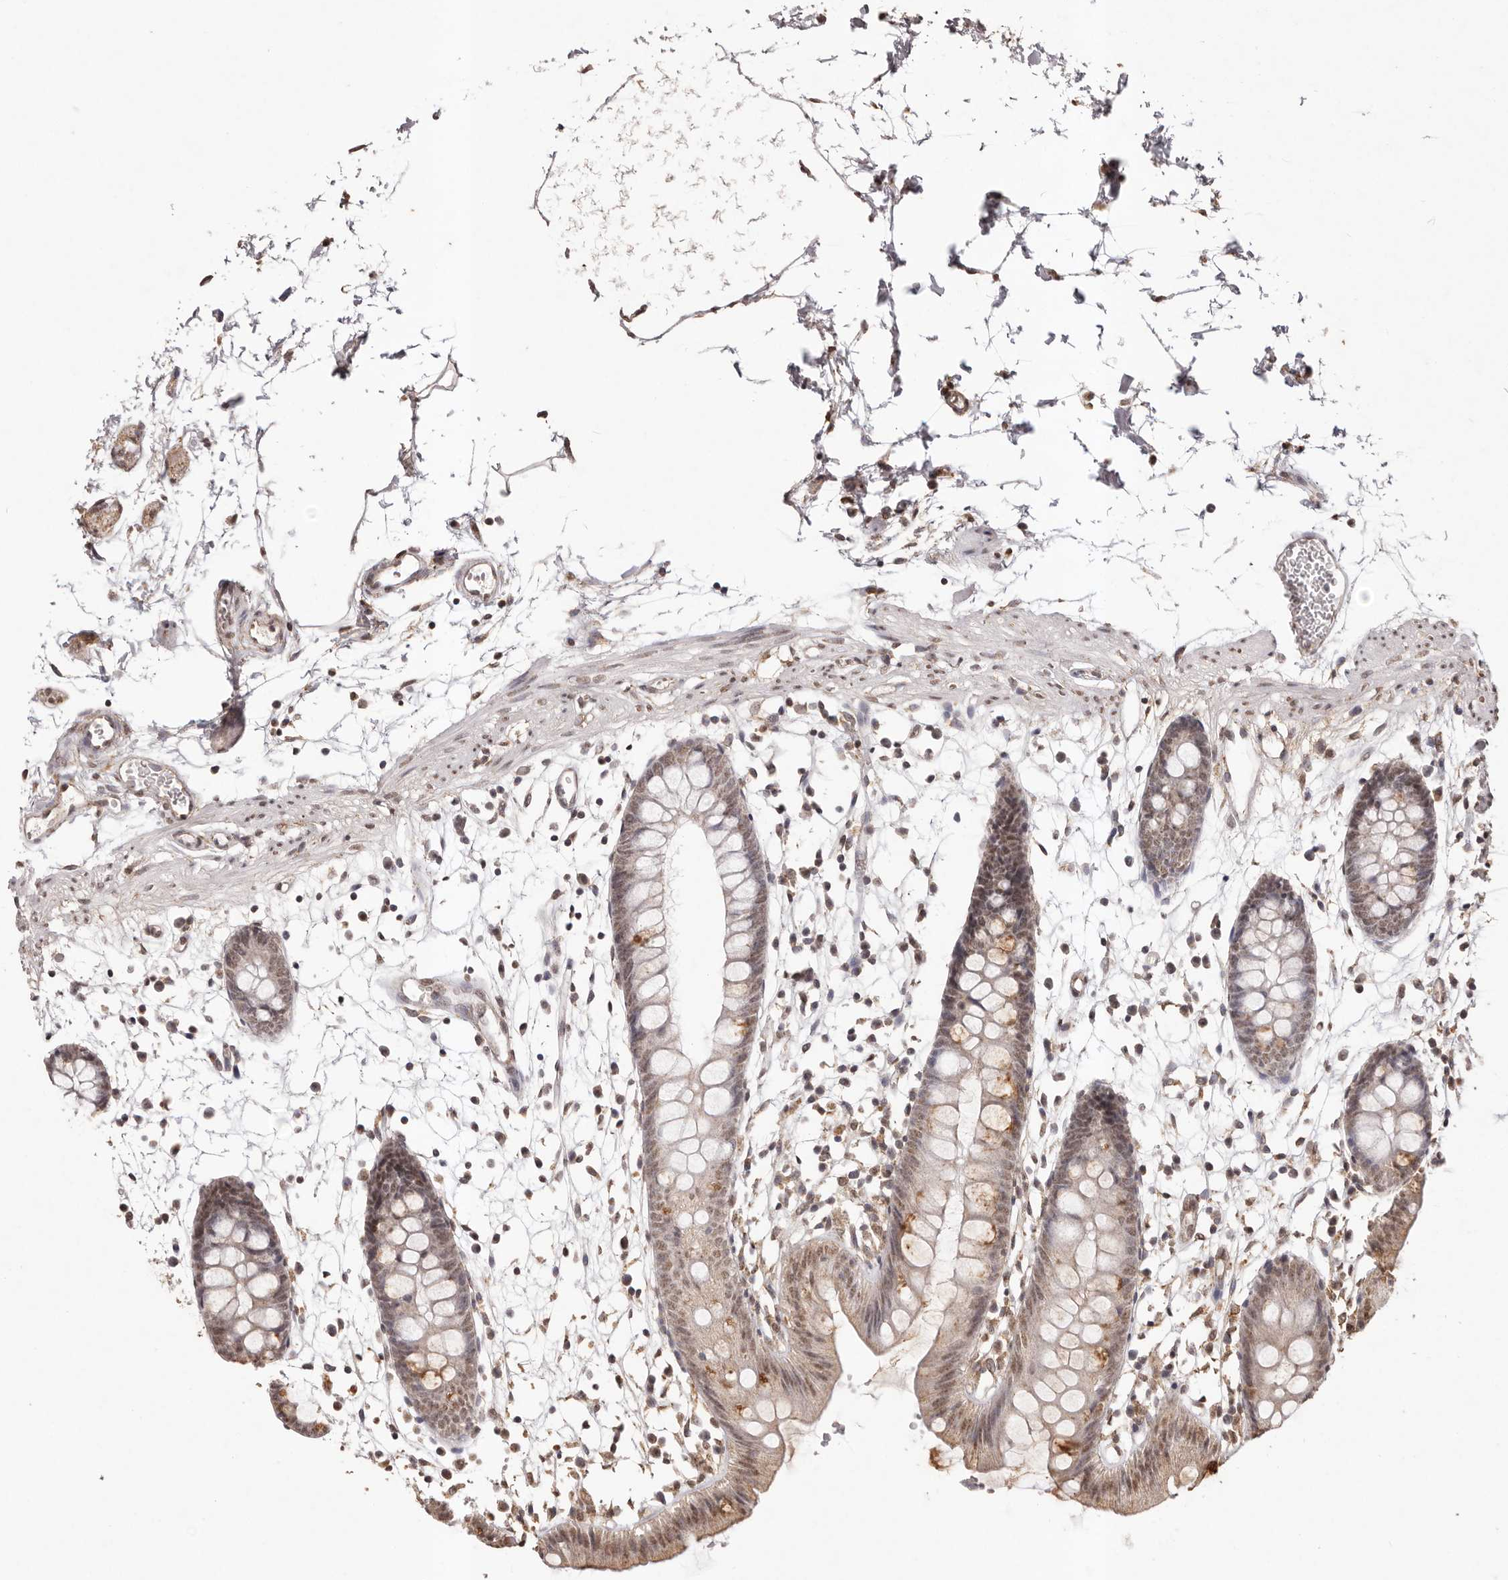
{"staining": {"intensity": "moderate", "quantity": ">75%", "location": "cytoplasmic/membranous"}, "tissue": "colon", "cell_type": "Endothelial cells", "image_type": "normal", "snomed": [{"axis": "morphology", "description": "Normal tissue, NOS"}, {"axis": "topography", "description": "Colon"}], "caption": "The immunohistochemical stain highlights moderate cytoplasmic/membranous expression in endothelial cells of normal colon.", "gene": "RPS6KA5", "patient": {"sex": "male", "age": 56}}